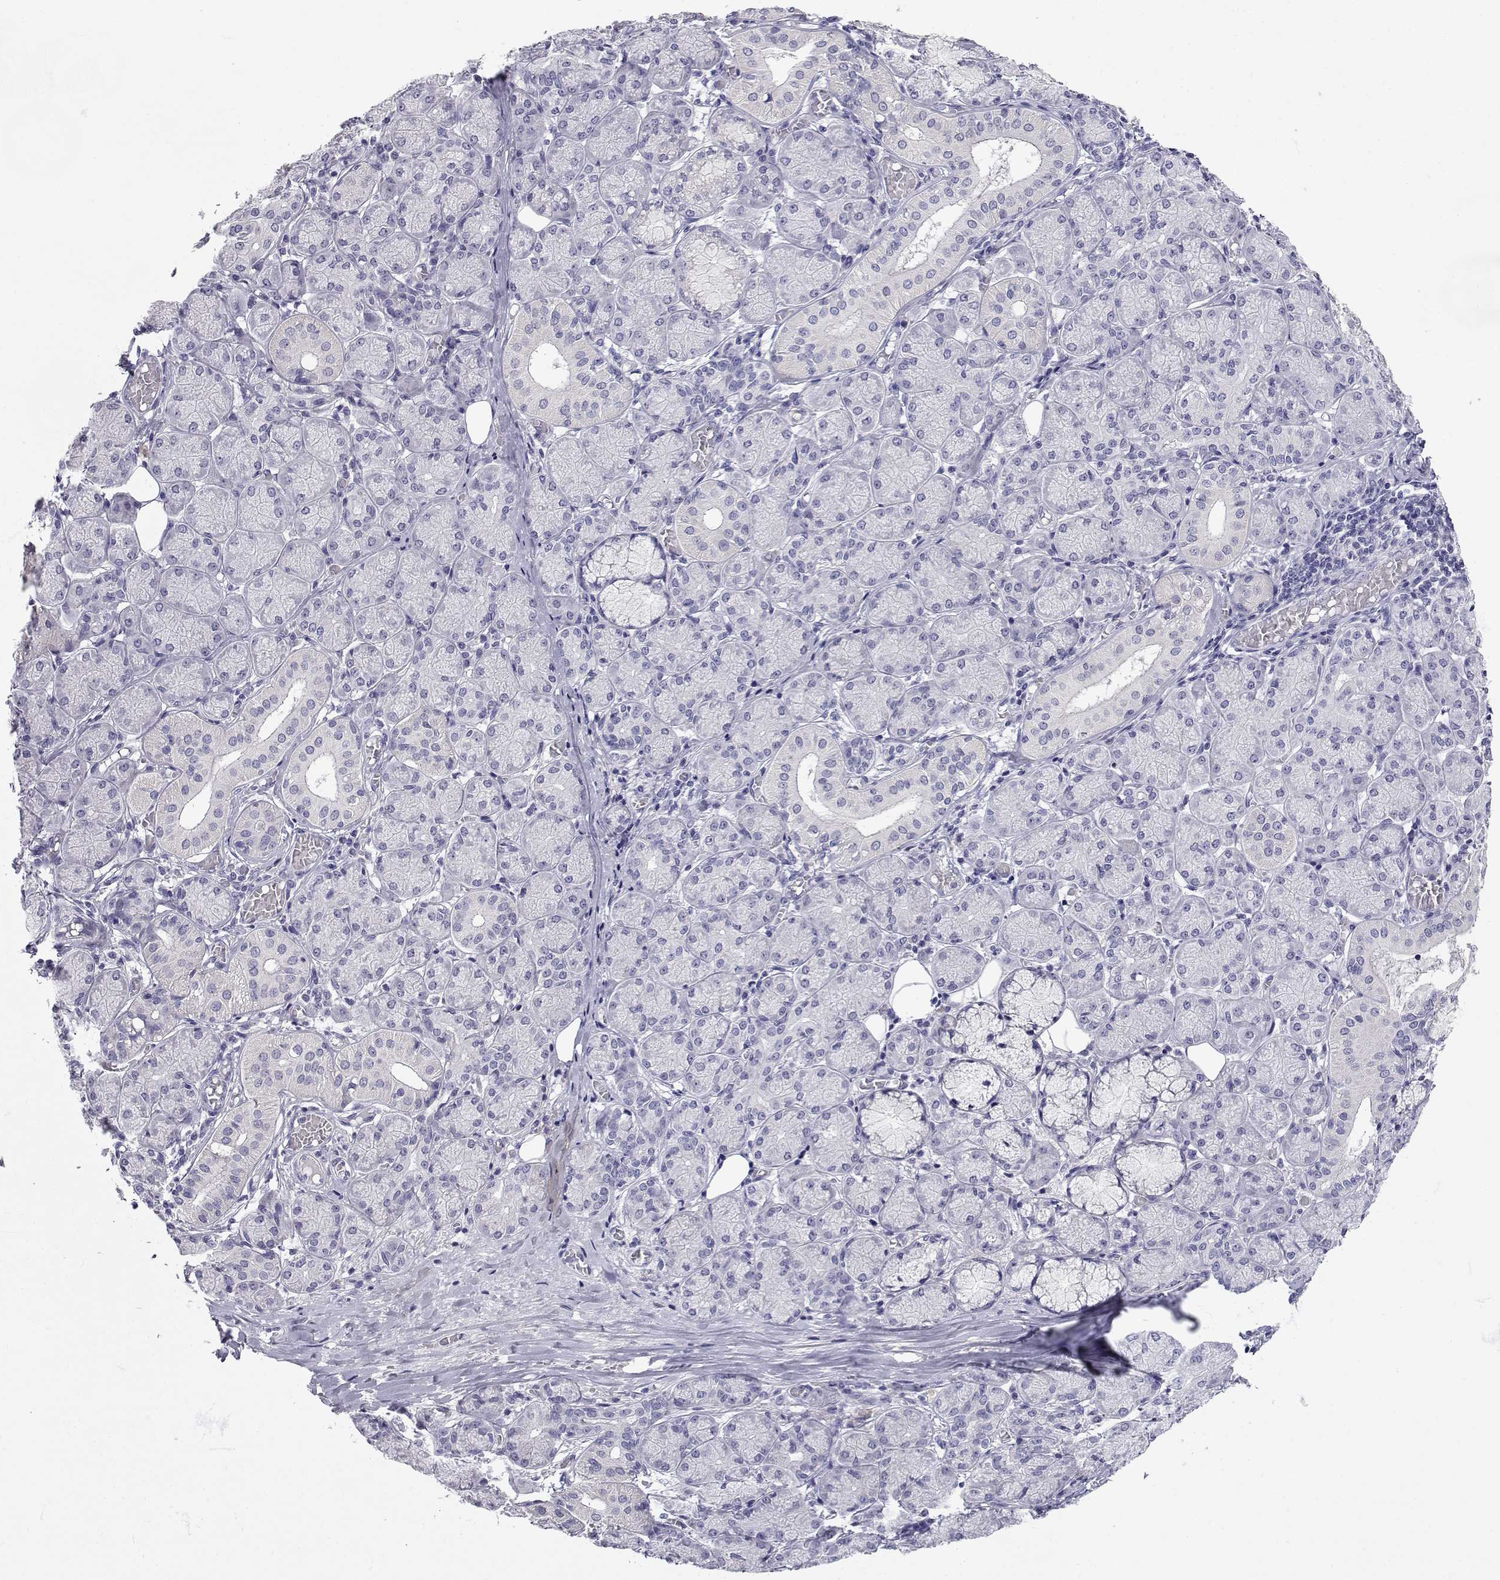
{"staining": {"intensity": "negative", "quantity": "none", "location": "none"}, "tissue": "salivary gland", "cell_type": "Glandular cells", "image_type": "normal", "snomed": [{"axis": "morphology", "description": "Normal tissue, NOS"}, {"axis": "topography", "description": "Salivary gland"}, {"axis": "topography", "description": "Peripheral nerve tissue"}], "caption": "The immunohistochemistry histopathology image has no significant positivity in glandular cells of salivary gland. (DAB immunohistochemistry visualized using brightfield microscopy, high magnification).", "gene": "SLC6A3", "patient": {"sex": "female", "age": 24}}